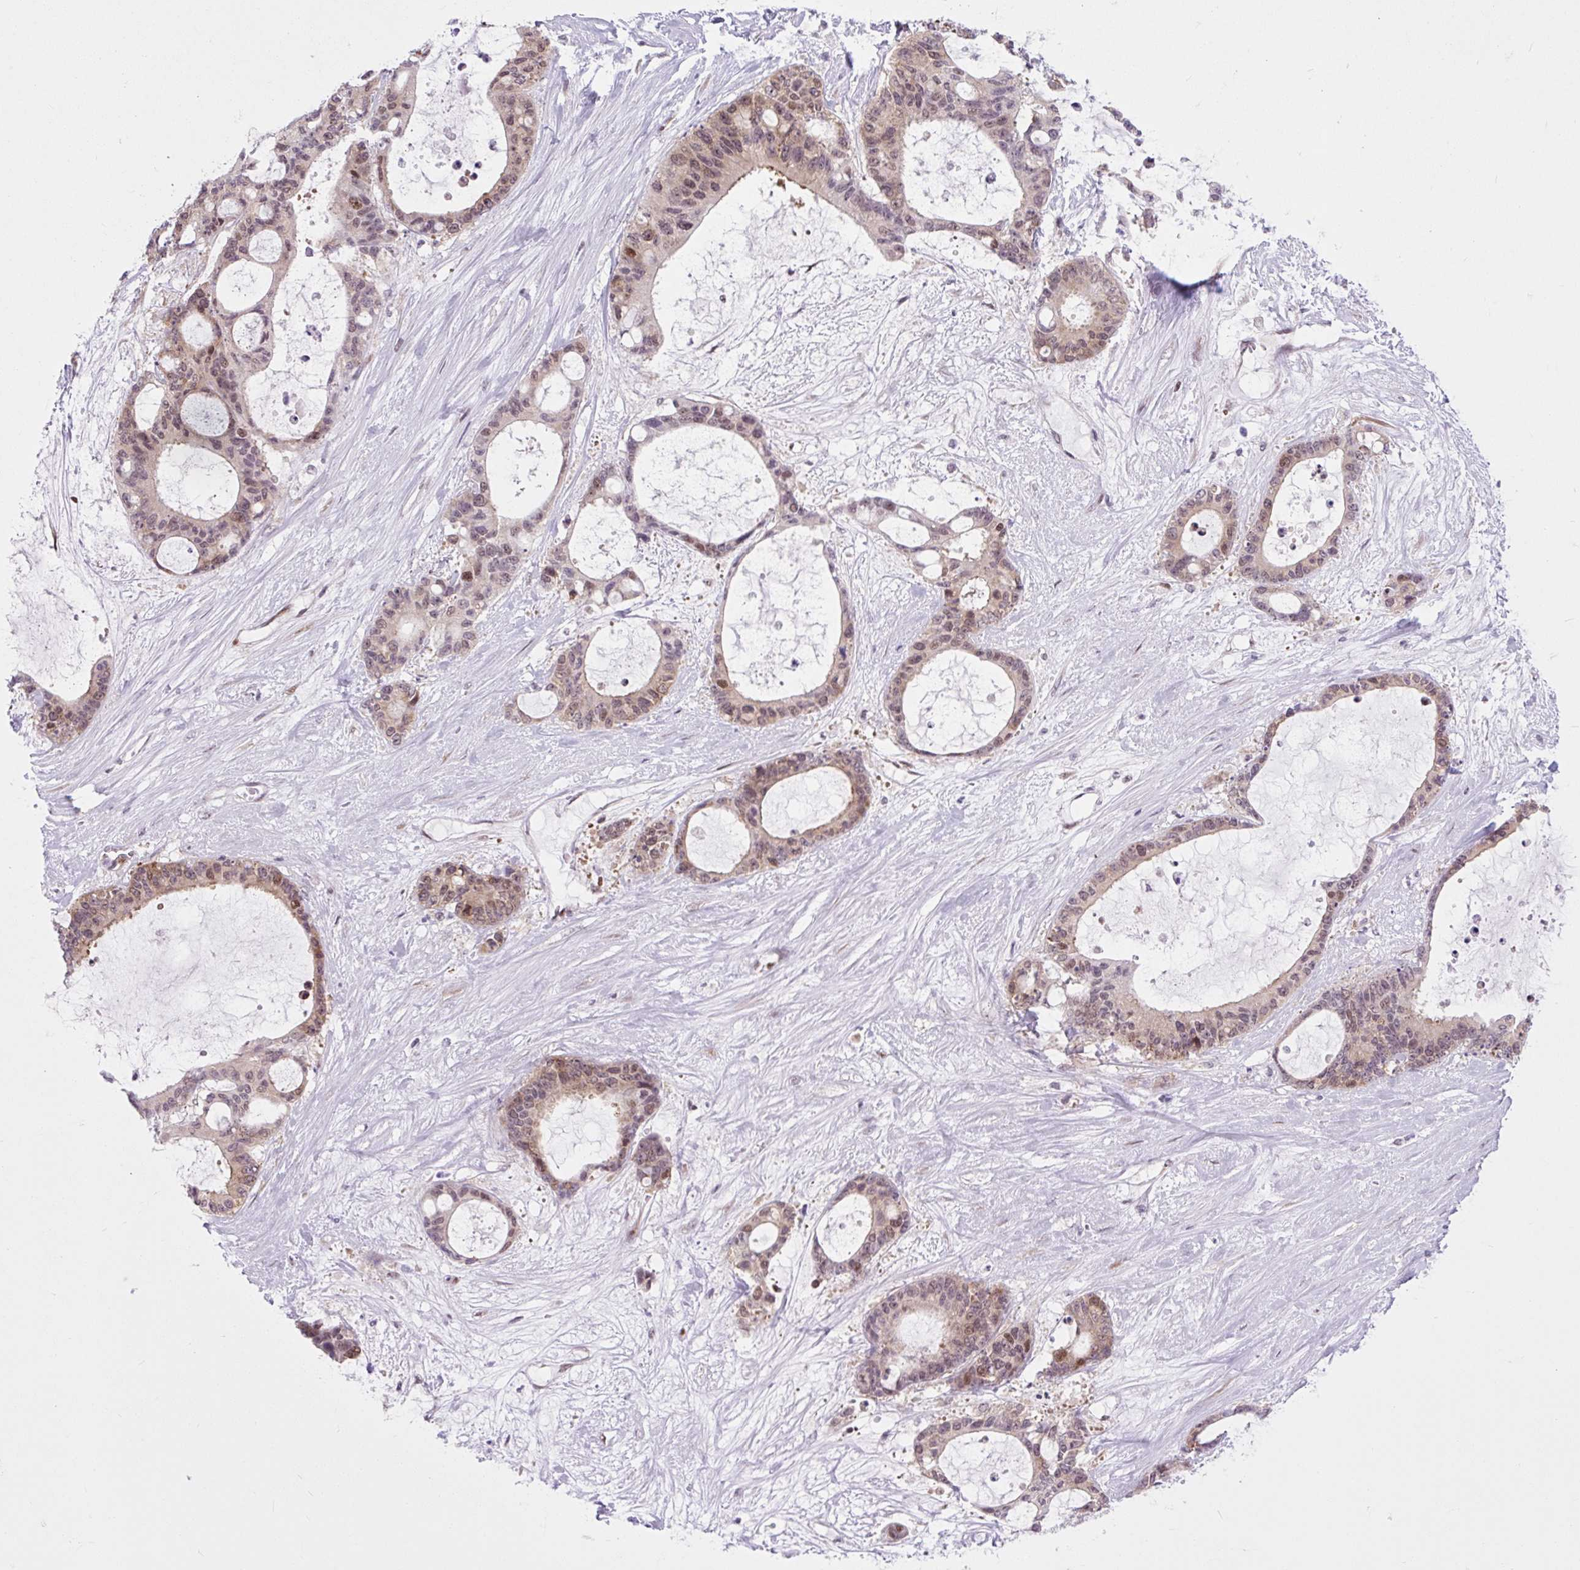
{"staining": {"intensity": "weak", "quantity": "25%-75%", "location": "nuclear"}, "tissue": "liver cancer", "cell_type": "Tumor cells", "image_type": "cancer", "snomed": [{"axis": "morphology", "description": "Normal tissue, NOS"}, {"axis": "morphology", "description": "Cholangiocarcinoma"}, {"axis": "topography", "description": "Liver"}, {"axis": "topography", "description": "Peripheral nerve tissue"}], "caption": "Immunohistochemistry (IHC) staining of liver cancer (cholangiocarcinoma), which exhibits low levels of weak nuclear staining in about 25%-75% of tumor cells indicating weak nuclear protein expression. The staining was performed using DAB (brown) for protein detection and nuclei were counterstained in hematoxylin (blue).", "gene": "CLK2", "patient": {"sex": "female", "age": 73}}